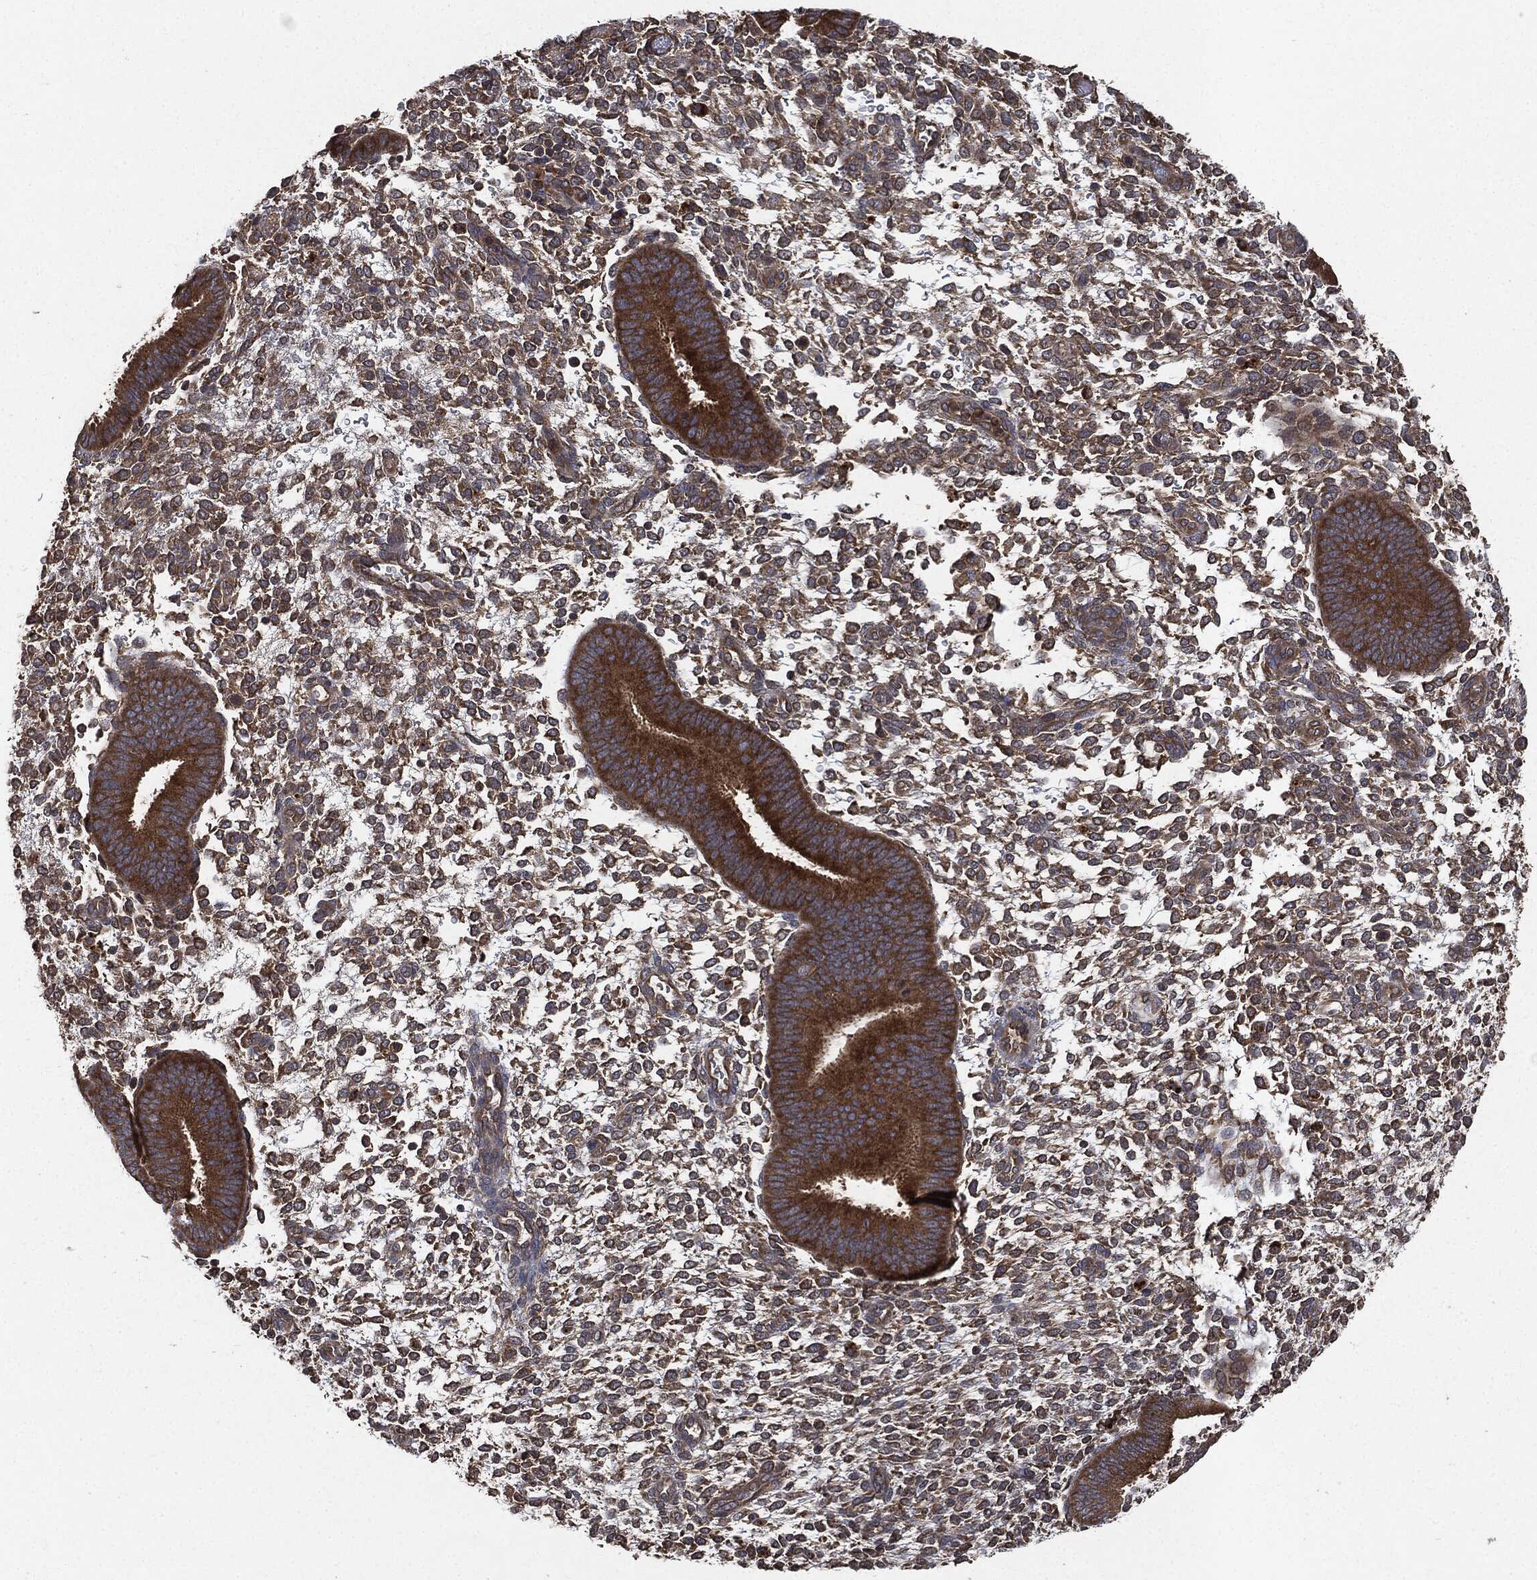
{"staining": {"intensity": "moderate", "quantity": "25%-75%", "location": "cytoplasmic/membranous"}, "tissue": "endometrium", "cell_type": "Cells in endometrial stroma", "image_type": "normal", "snomed": [{"axis": "morphology", "description": "Normal tissue, NOS"}, {"axis": "topography", "description": "Endometrium"}], "caption": "An immunohistochemistry image of normal tissue is shown. Protein staining in brown shows moderate cytoplasmic/membranous positivity in endometrium within cells in endometrial stroma.", "gene": "BRAF", "patient": {"sex": "female", "age": 39}}